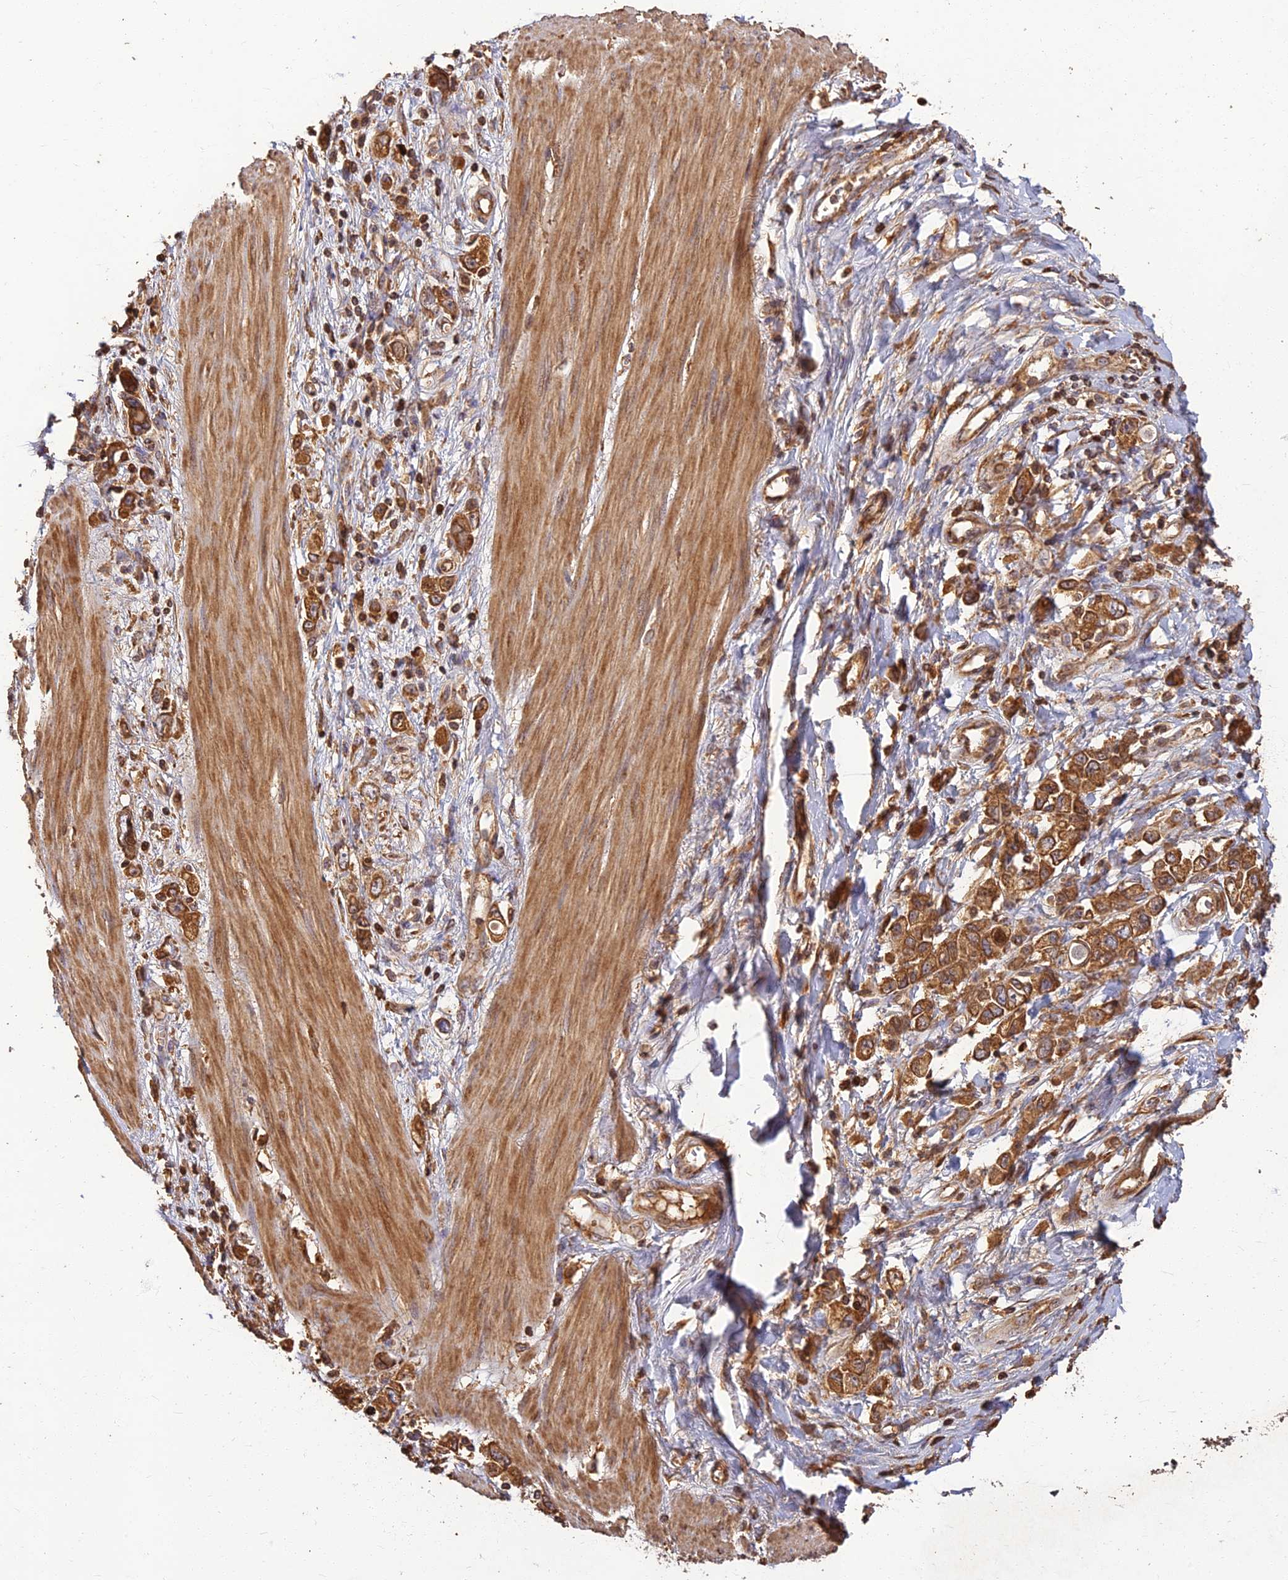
{"staining": {"intensity": "moderate", "quantity": ">75%", "location": "cytoplasmic/membranous"}, "tissue": "stomach cancer", "cell_type": "Tumor cells", "image_type": "cancer", "snomed": [{"axis": "morphology", "description": "Adenocarcinoma, NOS"}, {"axis": "topography", "description": "Stomach"}], "caption": "About >75% of tumor cells in human stomach adenocarcinoma demonstrate moderate cytoplasmic/membranous protein positivity as visualized by brown immunohistochemical staining.", "gene": "CORO1C", "patient": {"sex": "female", "age": 76}}